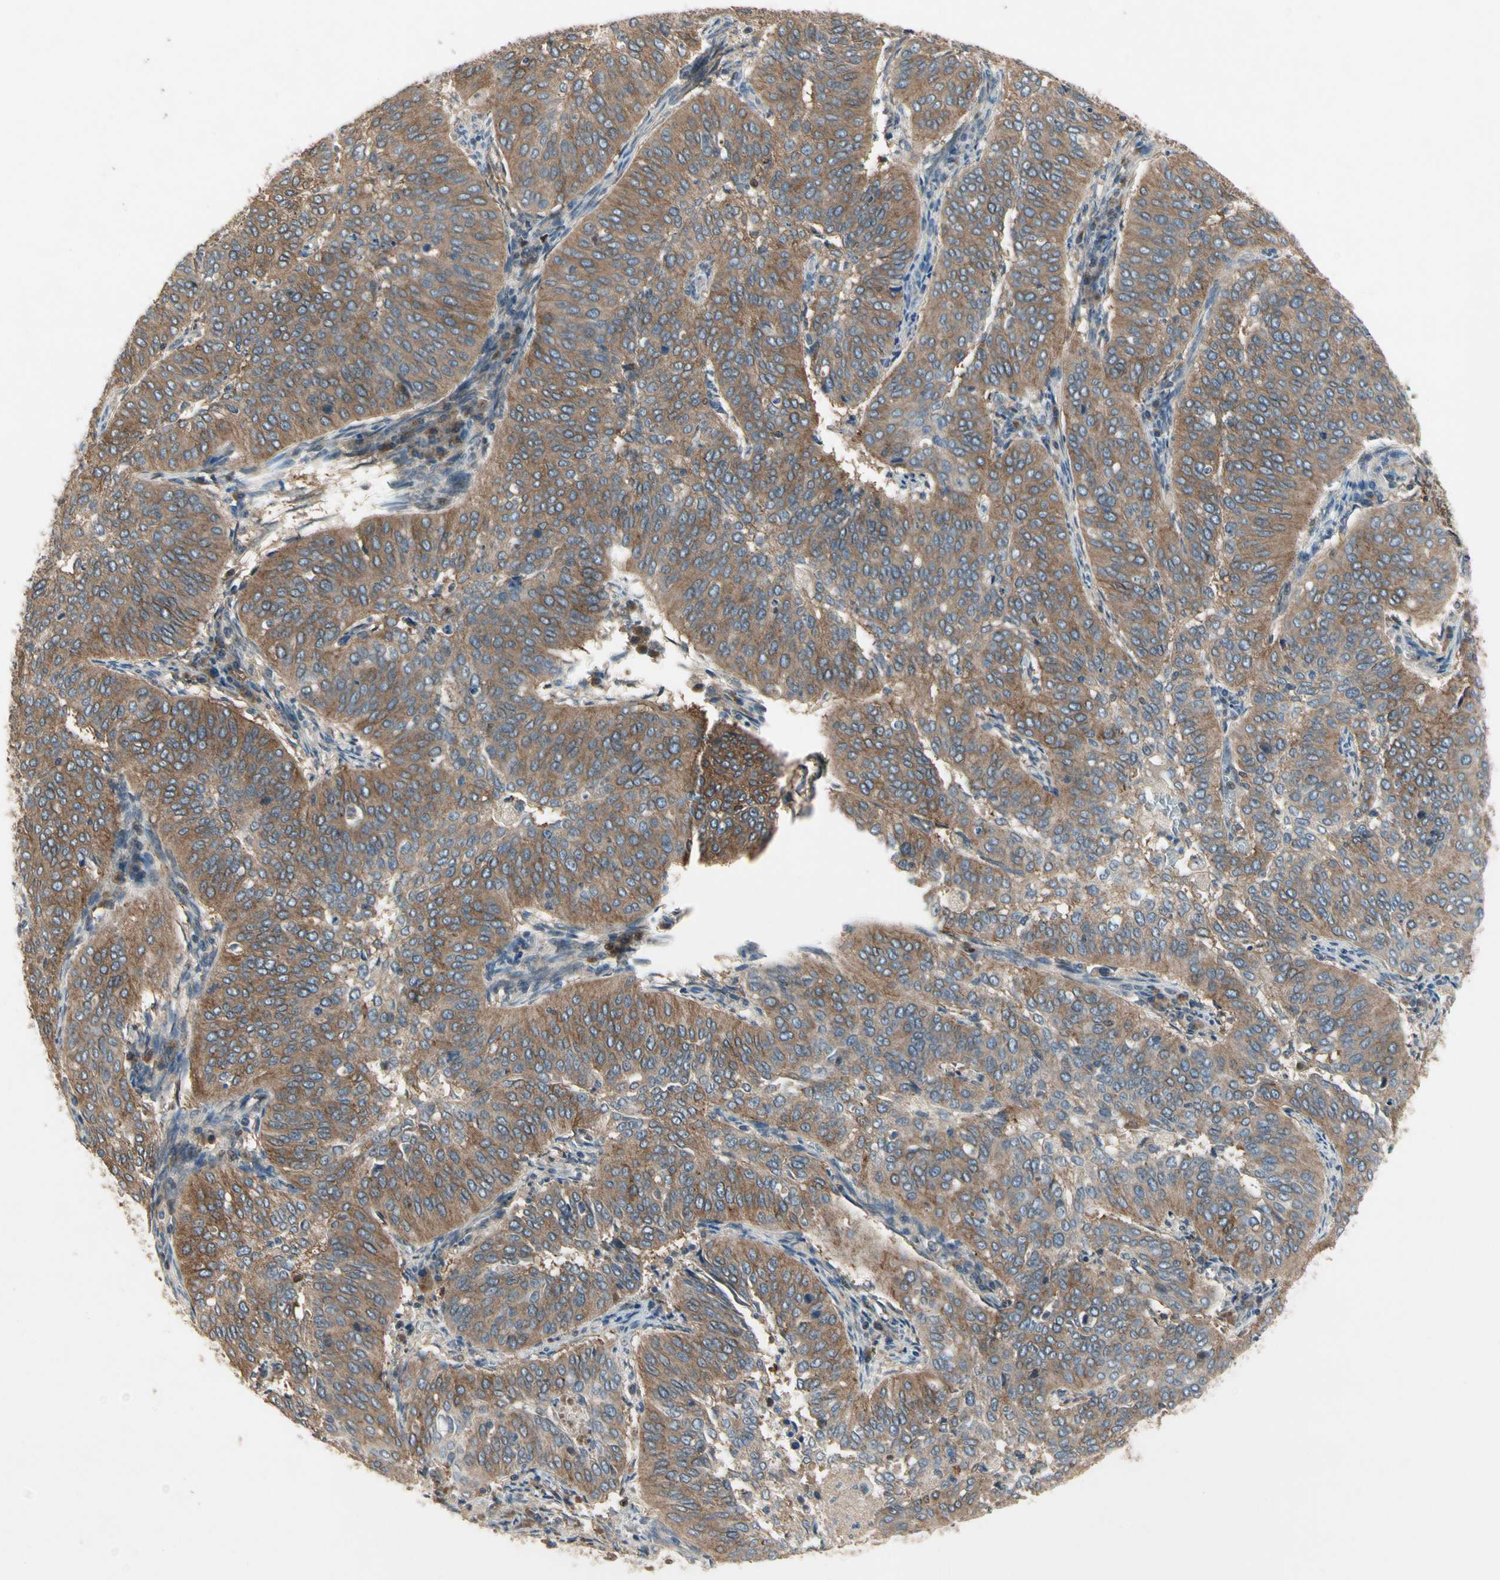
{"staining": {"intensity": "moderate", "quantity": ">75%", "location": "cytoplasmic/membranous"}, "tissue": "cervical cancer", "cell_type": "Tumor cells", "image_type": "cancer", "snomed": [{"axis": "morphology", "description": "Normal tissue, NOS"}, {"axis": "morphology", "description": "Squamous cell carcinoma, NOS"}, {"axis": "topography", "description": "Cervix"}], "caption": "Moderate cytoplasmic/membranous protein expression is present in approximately >75% of tumor cells in cervical cancer.", "gene": "CGREF1", "patient": {"sex": "female", "age": 39}}